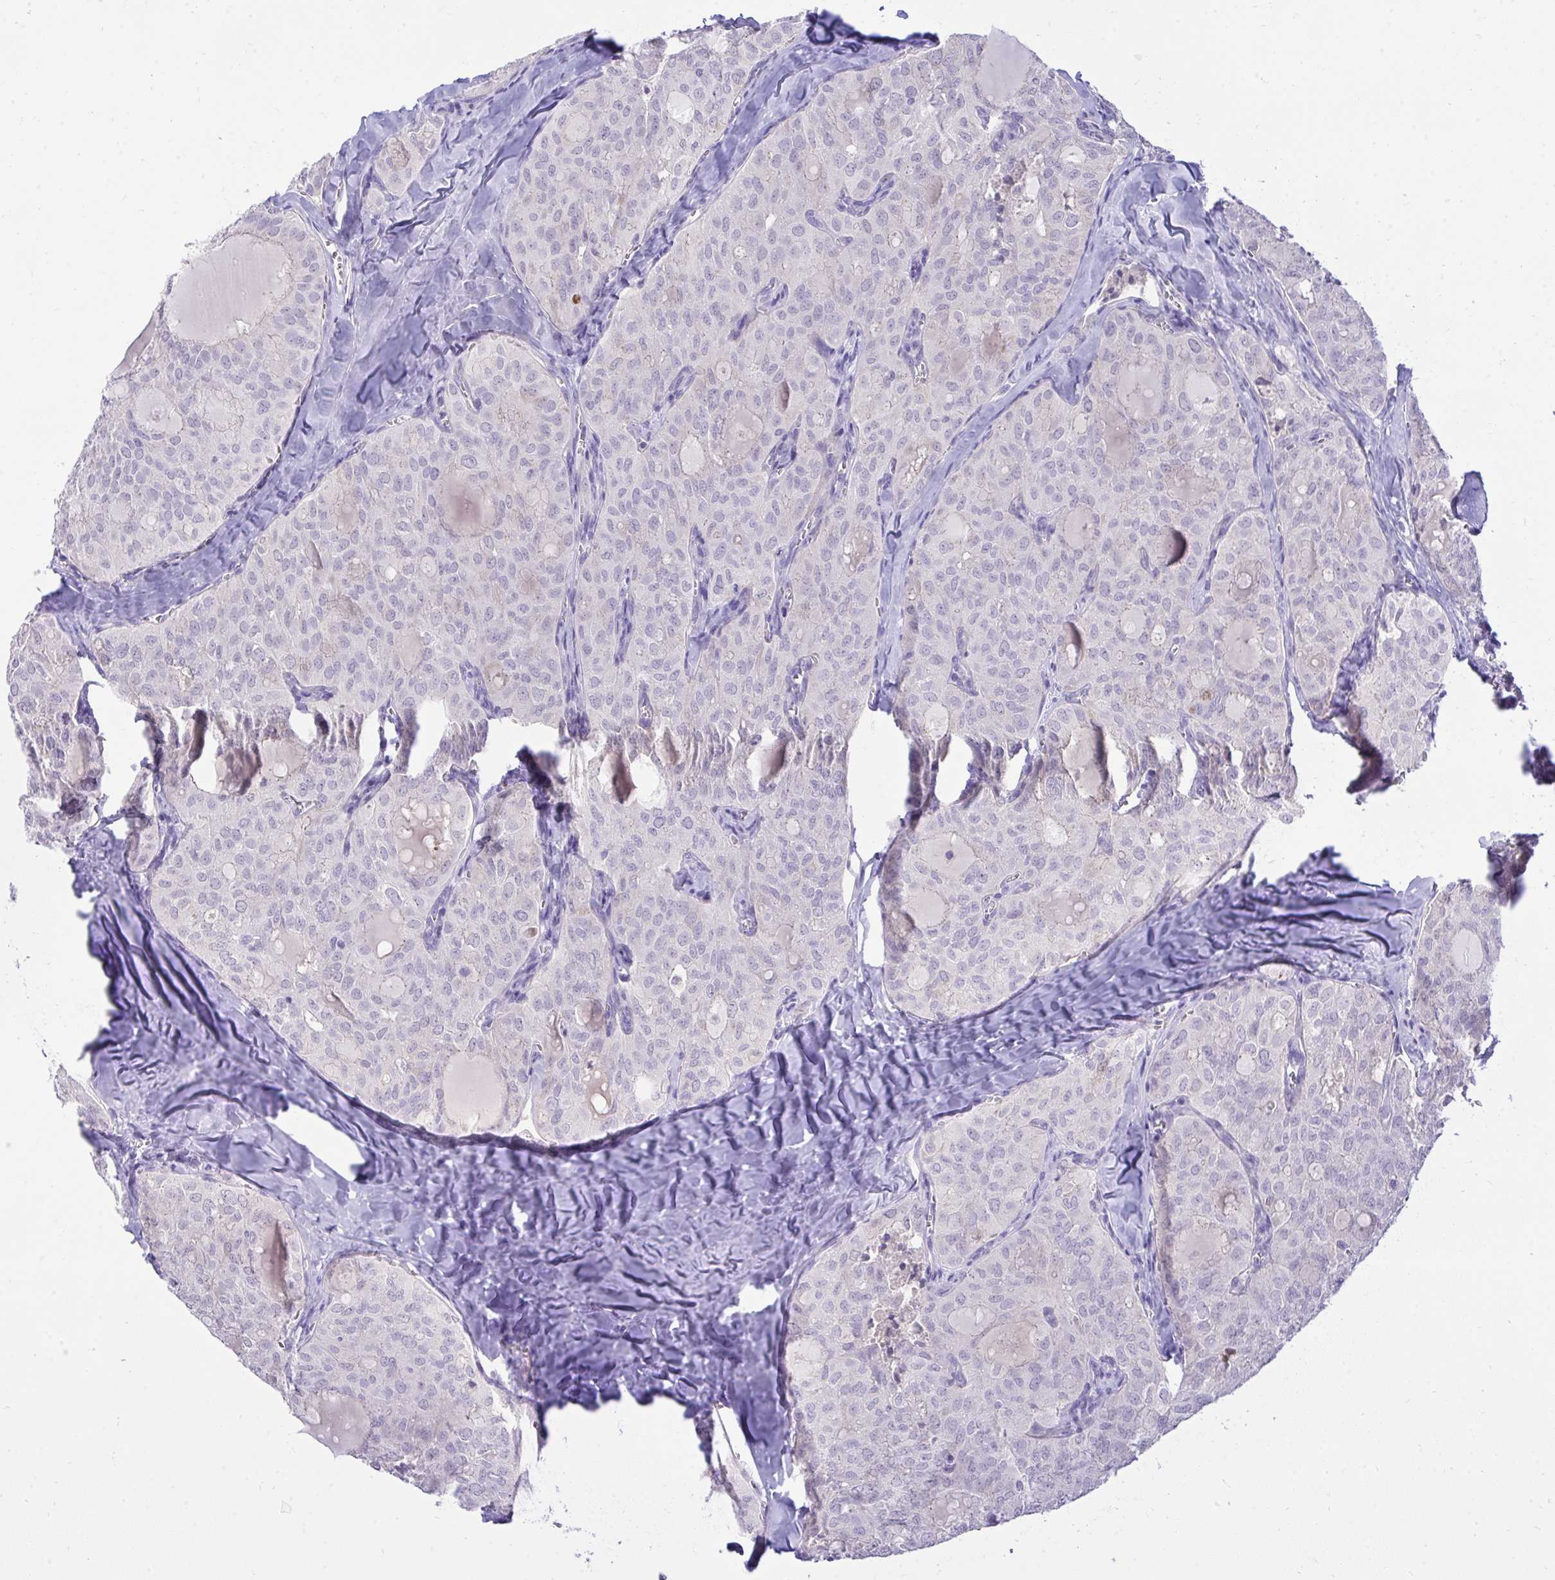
{"staining": {"intensity": "negative", "quantity": "none", "location": "none"}, "tissue": "thyroid cancer", "cell_type": "Tumor cells", "image_type": "cancer", "snomed": [{"axis": "morphology", "description": "Follicular adenoma carcinoma, NOS"}, {"axis": "topography", "description": "Thyroid gland"}], "caption": "IHC photomicrograph of human thyroid follicular adenoma carcinoma stained for a protein (brown), which shows no expression in tumor cells. (DAB (3,3'-diaminobenzidine) IHC visualized using brightfield microscopy, high magnification).", "gene": "TMCO5A", "patient": {"sex": "male", "age": 75}}